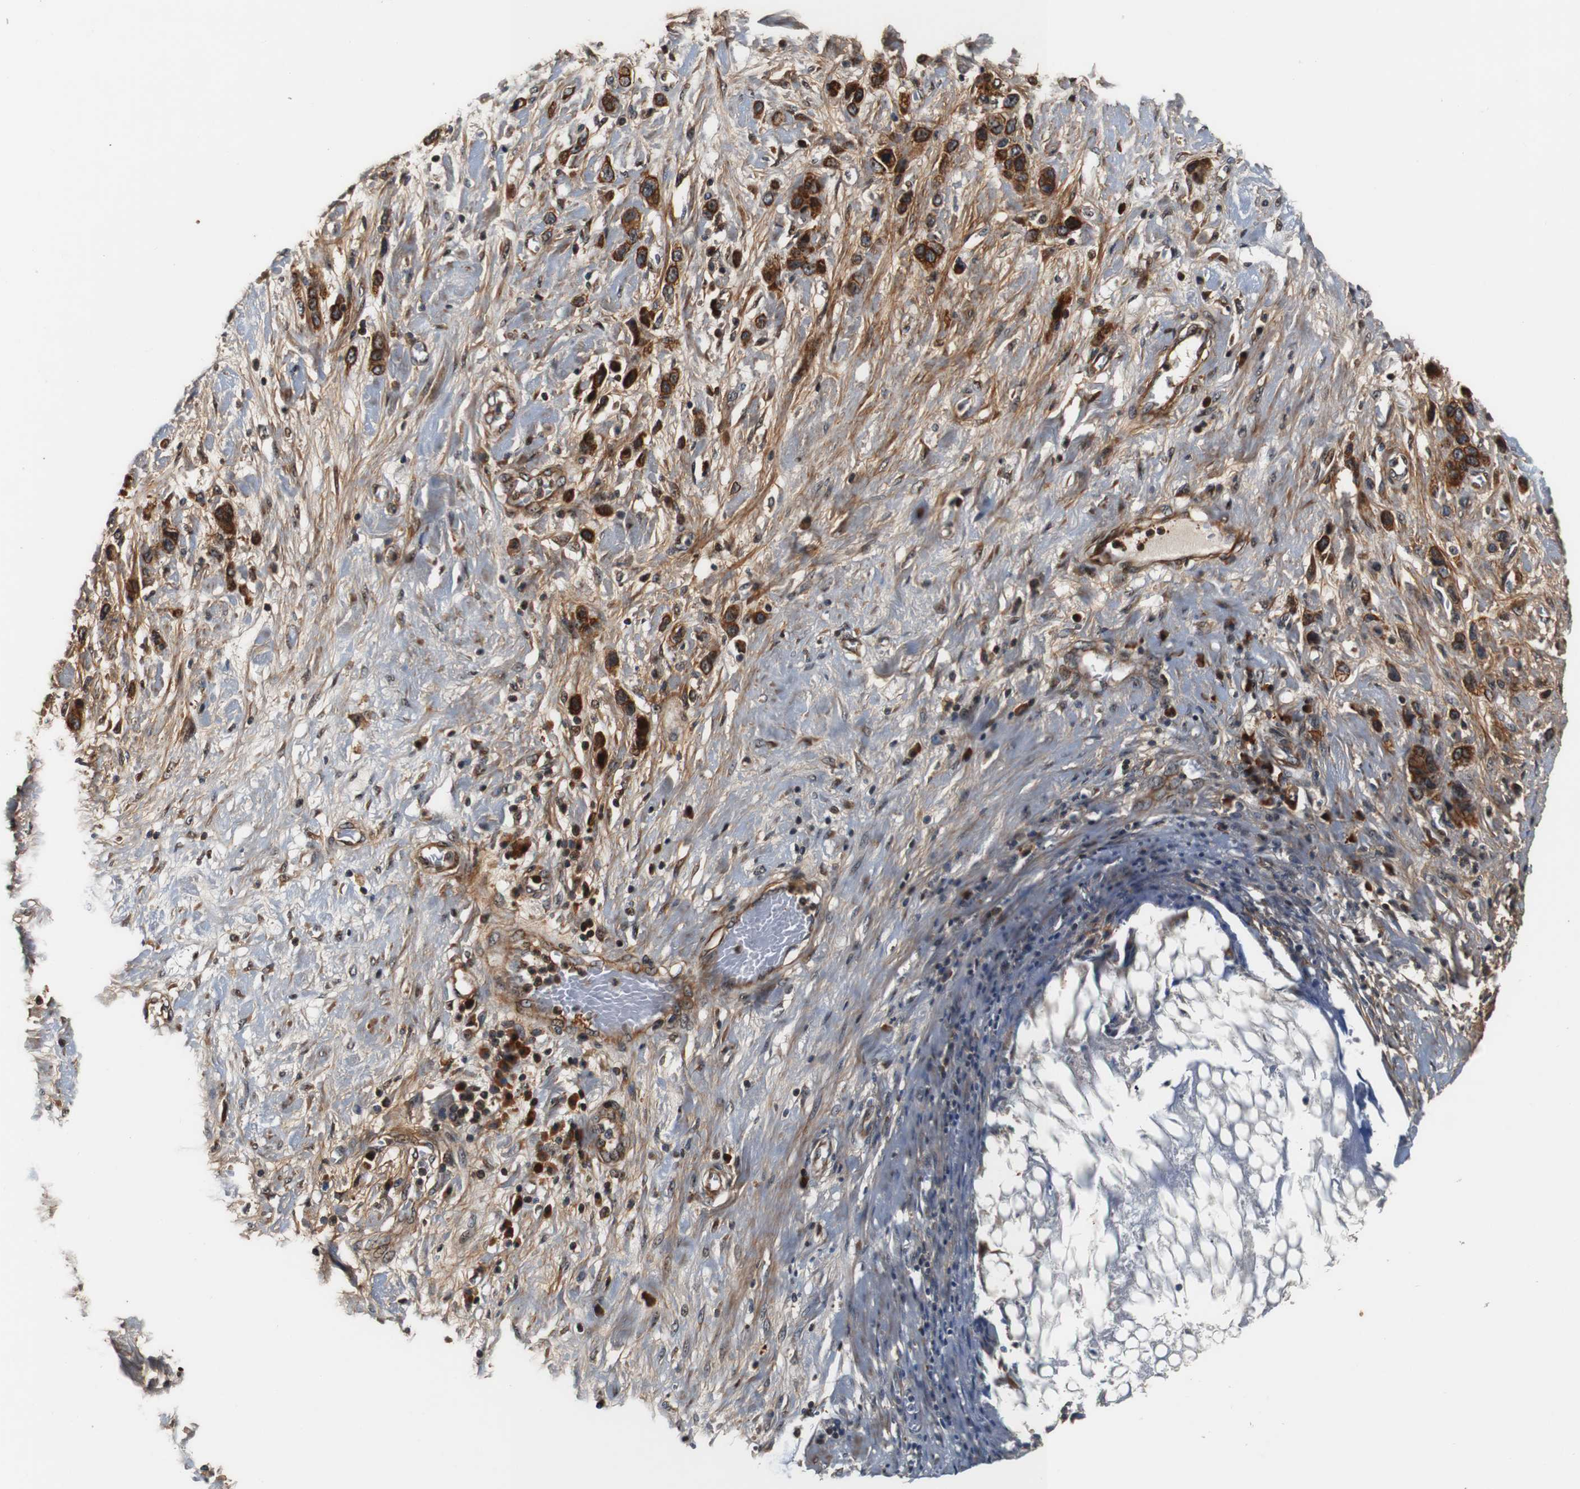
{"staining": {"intensity": "strong", "quantity": ">75%", "location": "cytoplasmic/membranous"}, "tissue": "stomach cancer", "cell_type": "Tumor cells", "image_type": "cancer", "snomed": [{"axis": "morphology", "description": "Adenocarcinoma, NOS"}, {"axis": "morphology", "description": "Adenocarcinoma, High grade"}, {"axis": "topography", "description": "Stomach, upper"}, {"axis": "topography", "description": "Stomach, lower"}], "caption": "The histopathology image displays immunohistochemical staining of stomach cancer (adenocarcinoma (high-grade)). There is strong cytoplasmic/membranous positivity is present in about >75% of tumor cells.", "gene": "LRP4", "patient": {"sex": "female", "age": 65}}